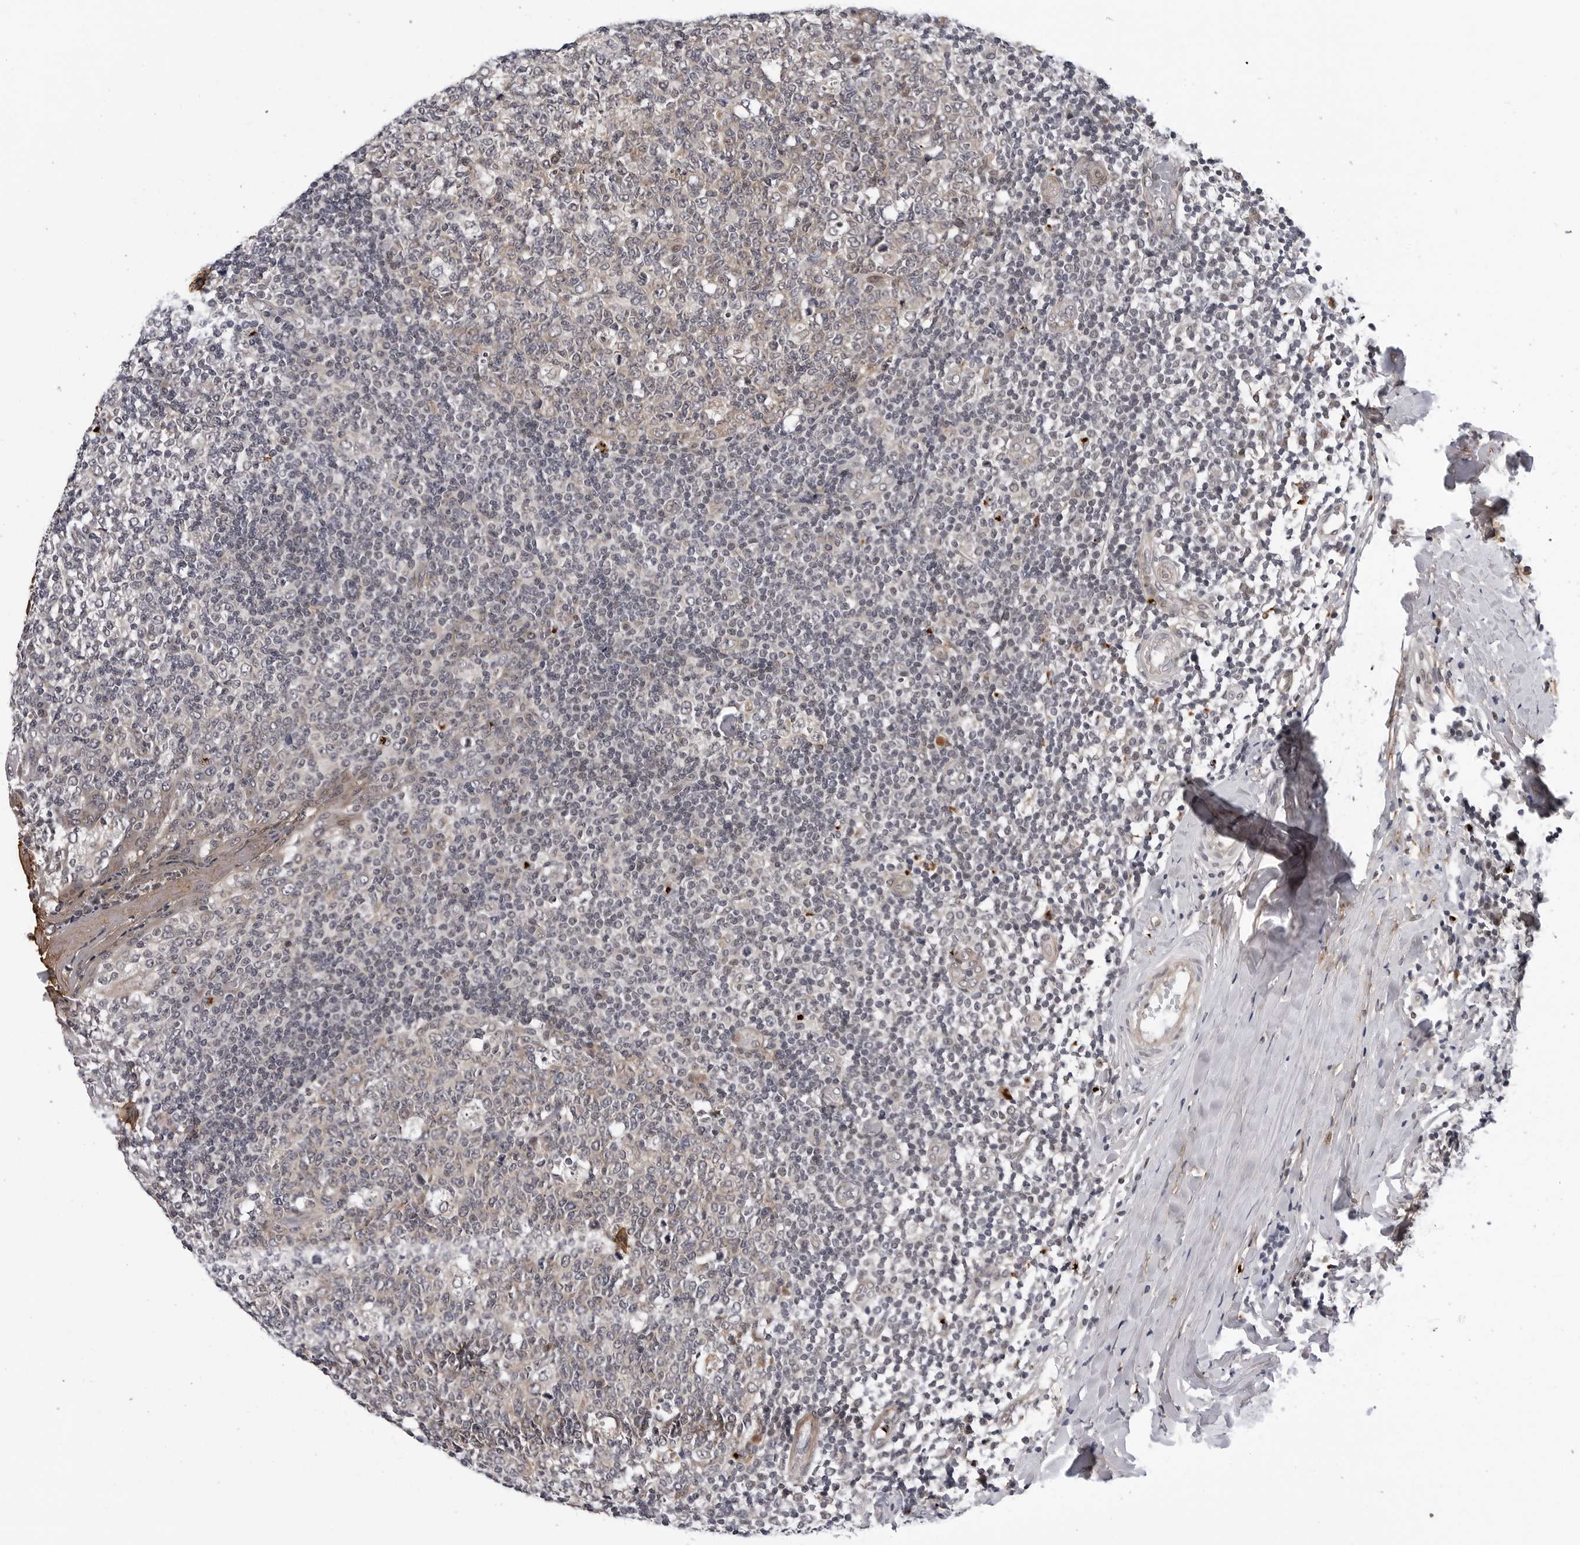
{"staining": {"intensity": "weak", "quantity": "25%-75%", "location": "cytoplasmic/membranous"}, "tissue": "tonsil", "cell_type": "Germinal center cells", "image_type": "normal", "snomed": [{"axis": "morphology", "description": "Normal tissue, NOS"}, {"axis": "topography", "description": "Tonsil"}], "caption": "About 25%-75% of germinal center cells in unremarkable tonsil show weak cytoplasmic/membranous protein positivity as visualized by brown immunohistochemical staining.", "gene": "KIAA1614", "patient": {"sex": "female", "age": 19}}